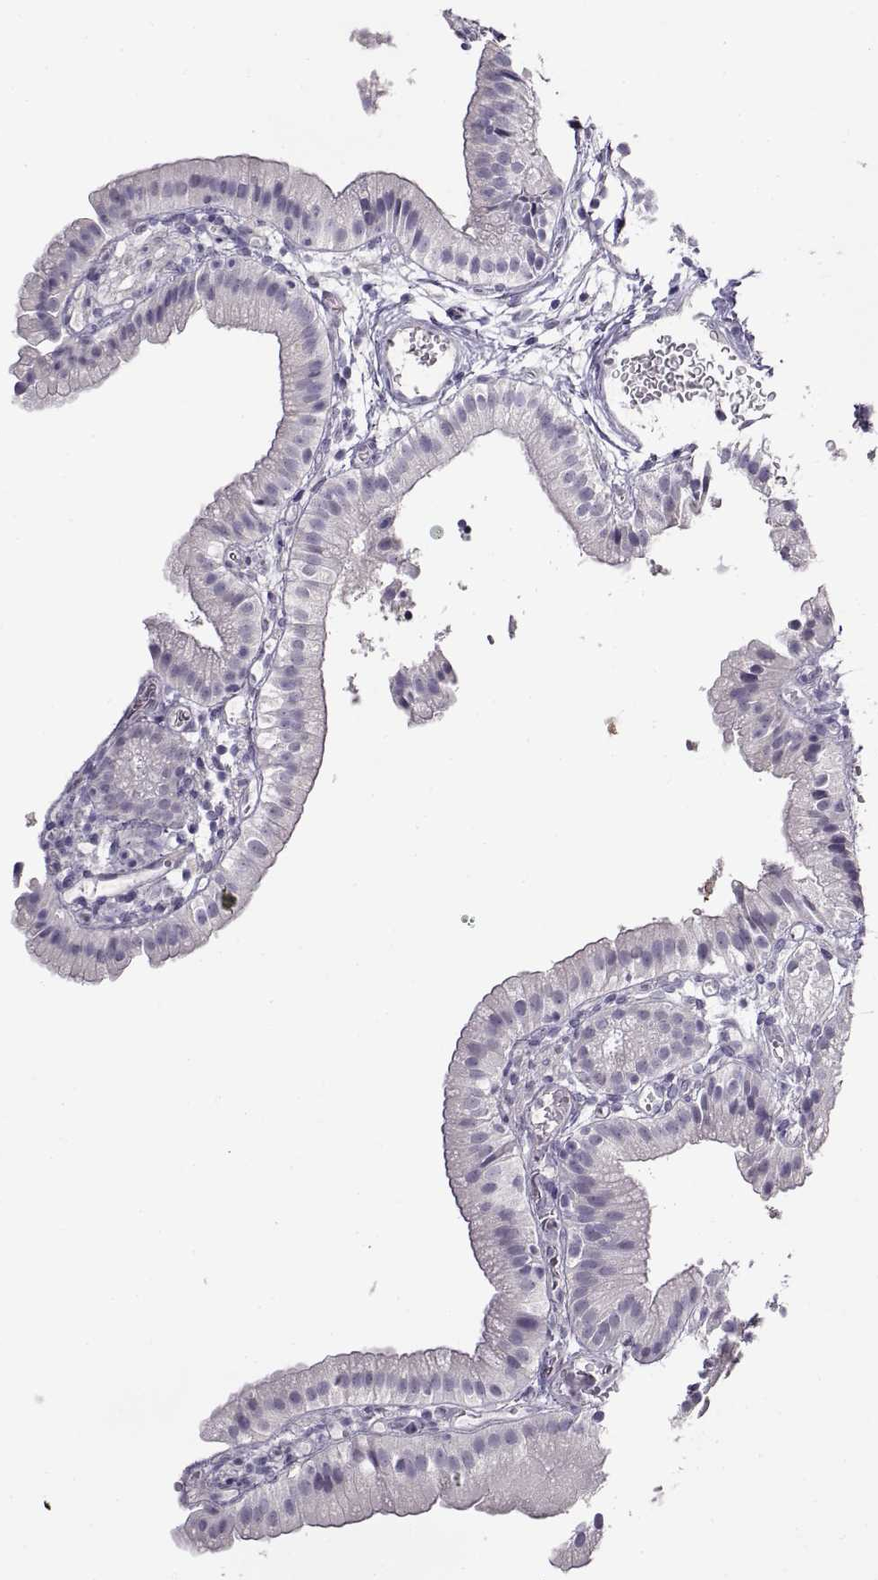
{"staining": {"intensity": "negative", "quantity": "none", "location": "none"}, "tissue": "gallbladder", "cell_type": "Glandular cells", "image_type": "normal", "snomed": [{"axis": "morphology", "description": "Normal tissue, NOS"}, {"axis": "topography", "description": "Gallbladder"}], "caption": "This is an IHC image of normal human gallbladder. There is no positivity in glandular cells.", "gene": "NPW", "patient": {"sex": "female", "age": 47}}